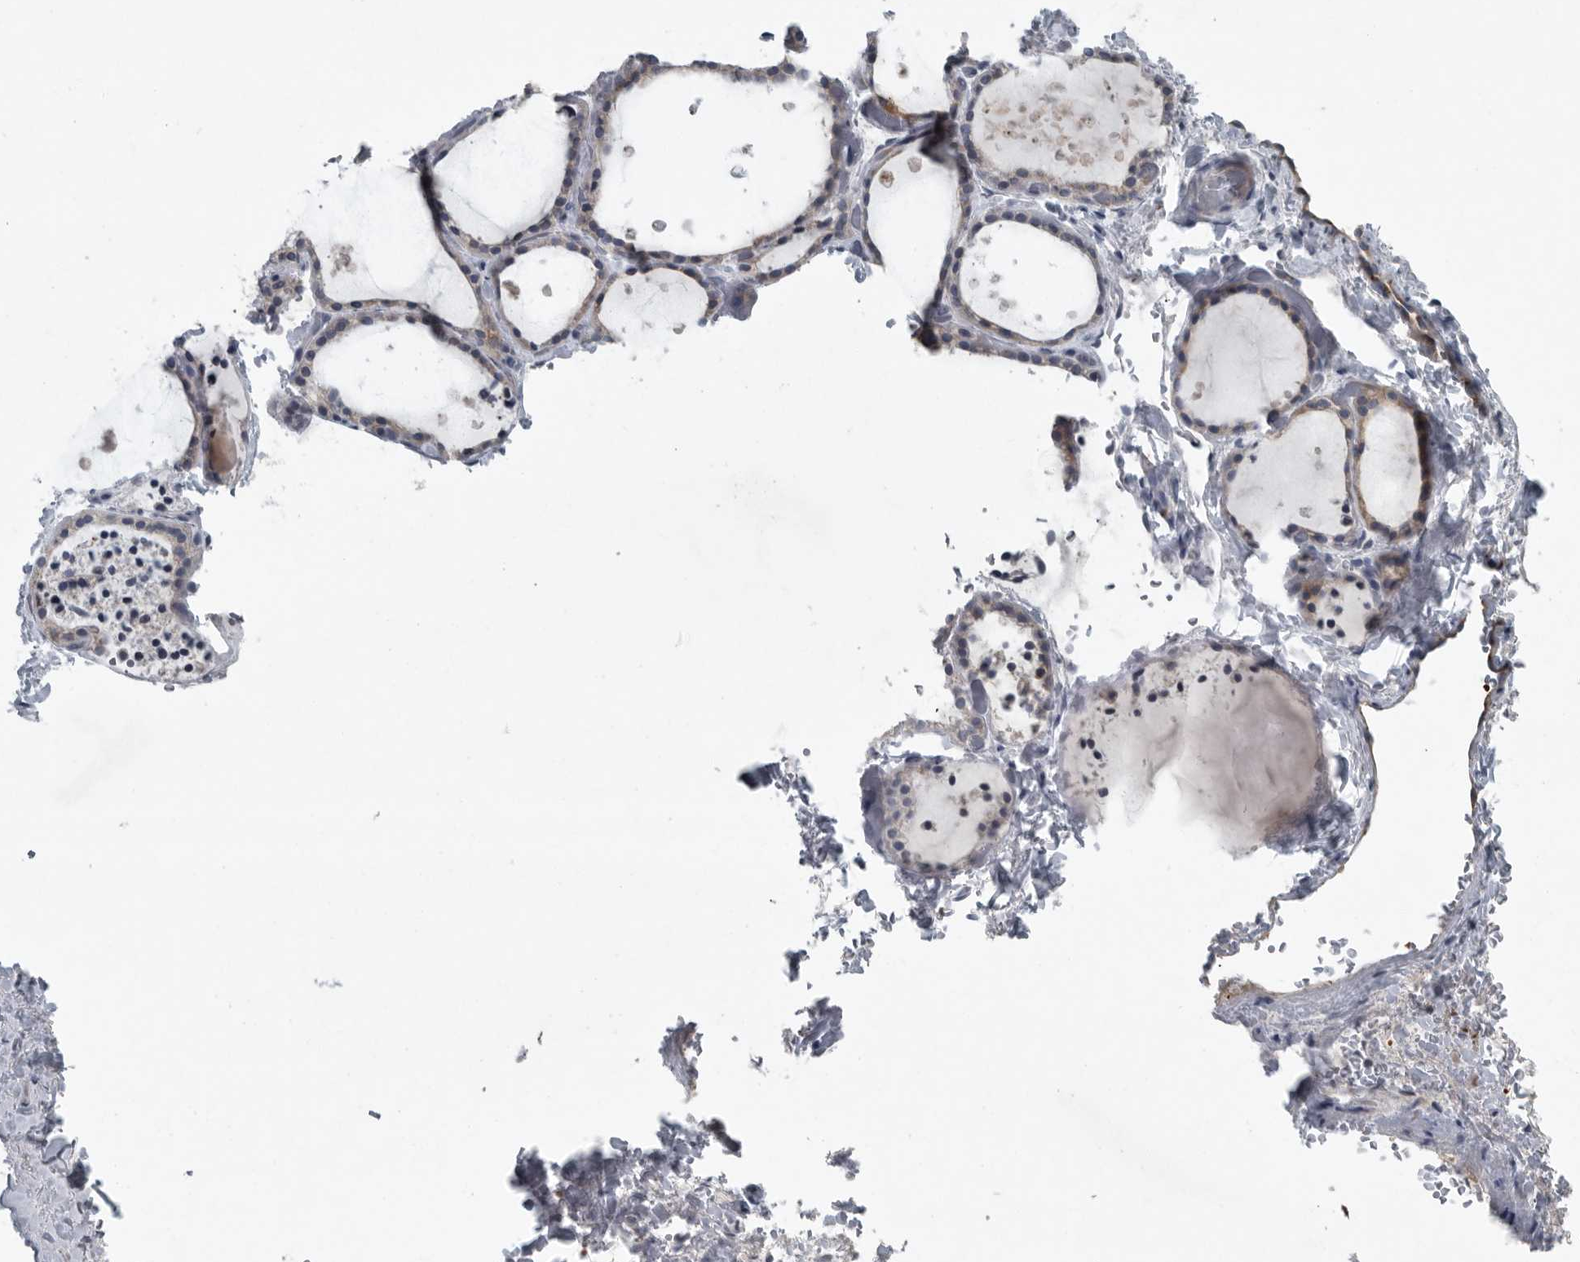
{"staining": {"intensity": "weak", "quantity": "25%-75%", "location": "cytoplasmic/membranous"}, "tissue": "thyroid gland", "cell_type": "Glandular cells", "image_type": "normal", "snomed": [{"axis": "morphology", "description": "Normal tissue, NOS"}, {"axis": "topography", "description": "Thyroid gland"}], "caption": "This histopathology image reveals immunohistochemistry staining of normal thyroid gland, with low weak cytoplasmic/membranous positivity in about 25%-75% of glandular cells.", "gene": "MPP3", "patient": {"sex": "female", "age": 44}}